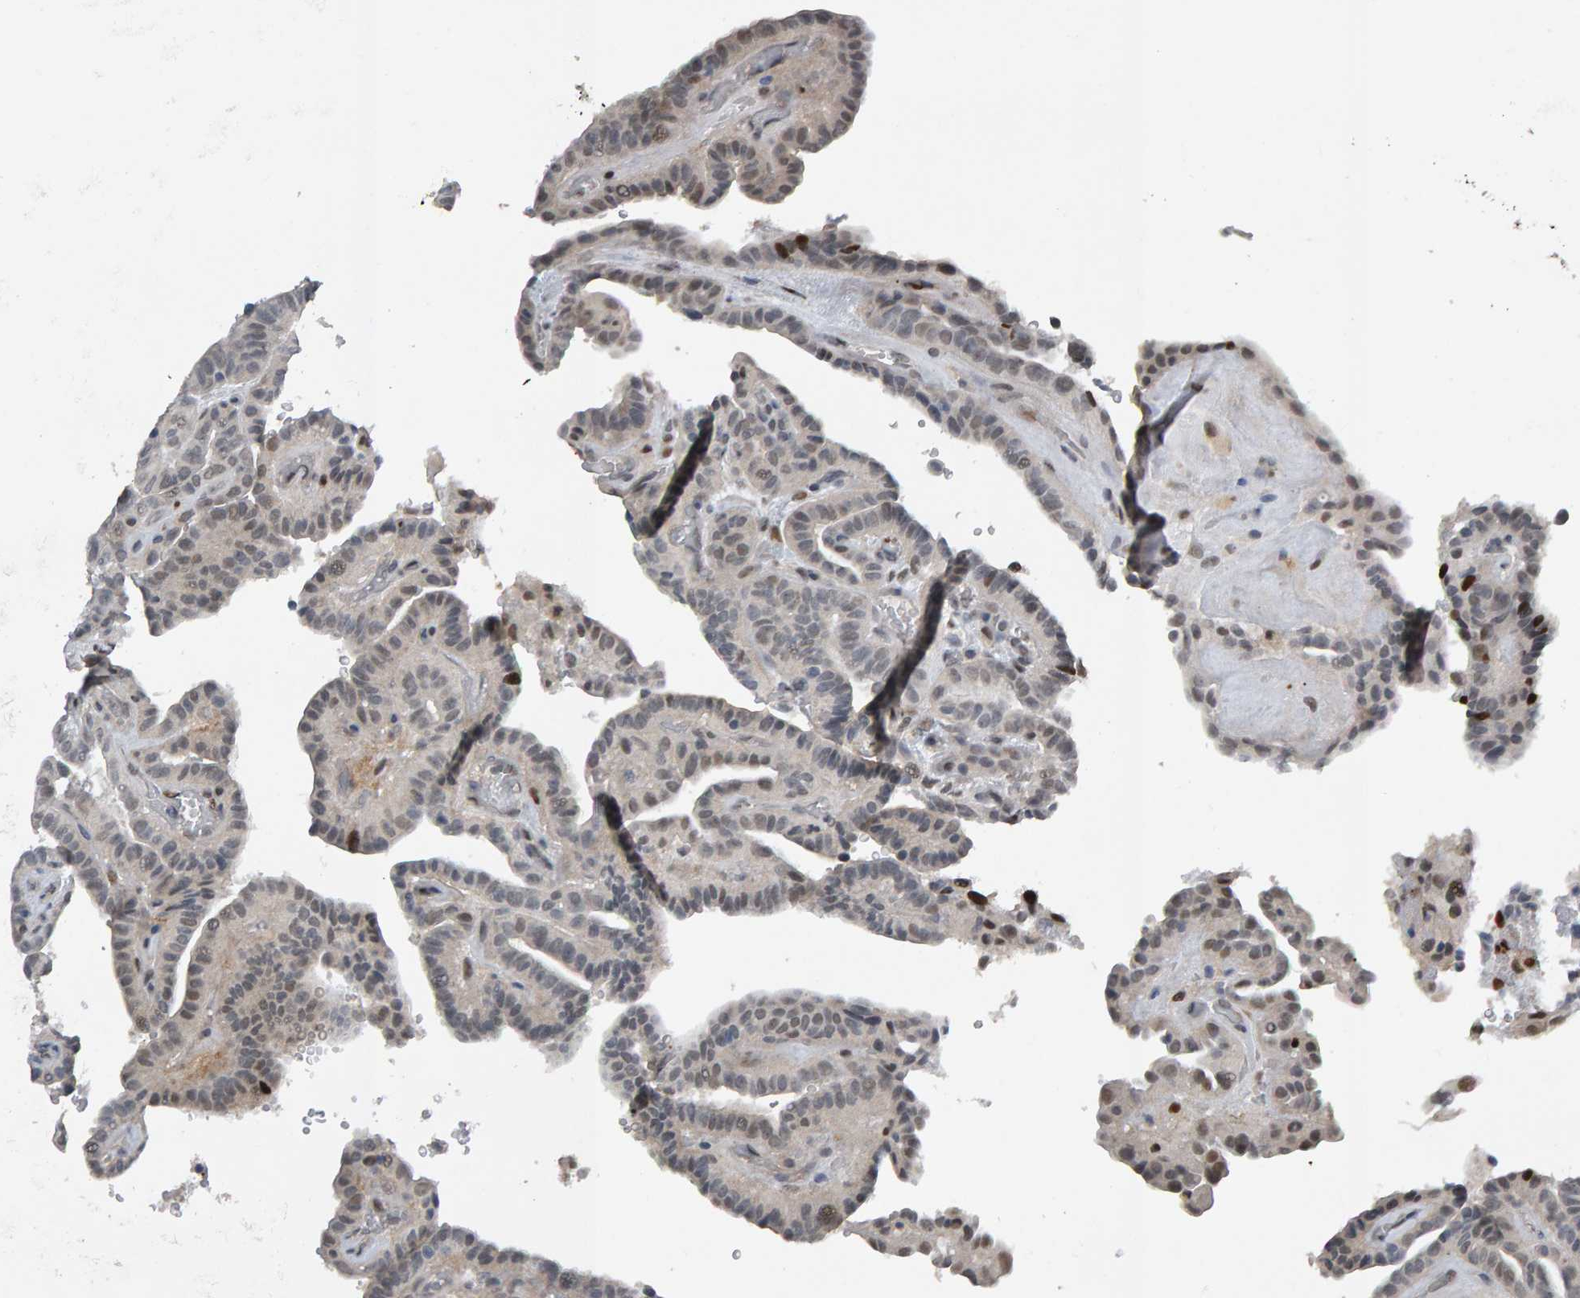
{"staining": {"intensity": "weak", "quantity": "<25%", "location": "nuclear"}, "tissue": "thyroid cancer", "cell_type": "Tumor cells", "image_type": "cancer", "snomed": [{"axis": "morphology", "description": "Papillary adenocarcinoma, NOS"}, {"axis": "topography", "description": "Thyroid gland"}], "caption": "An IHC photomicrograph of thyroid cancer is shown. There is no staining in tumor cells of thyroid cancer.", "gene": "IPO8", "patient": {"sex": "male", "age": 77}}